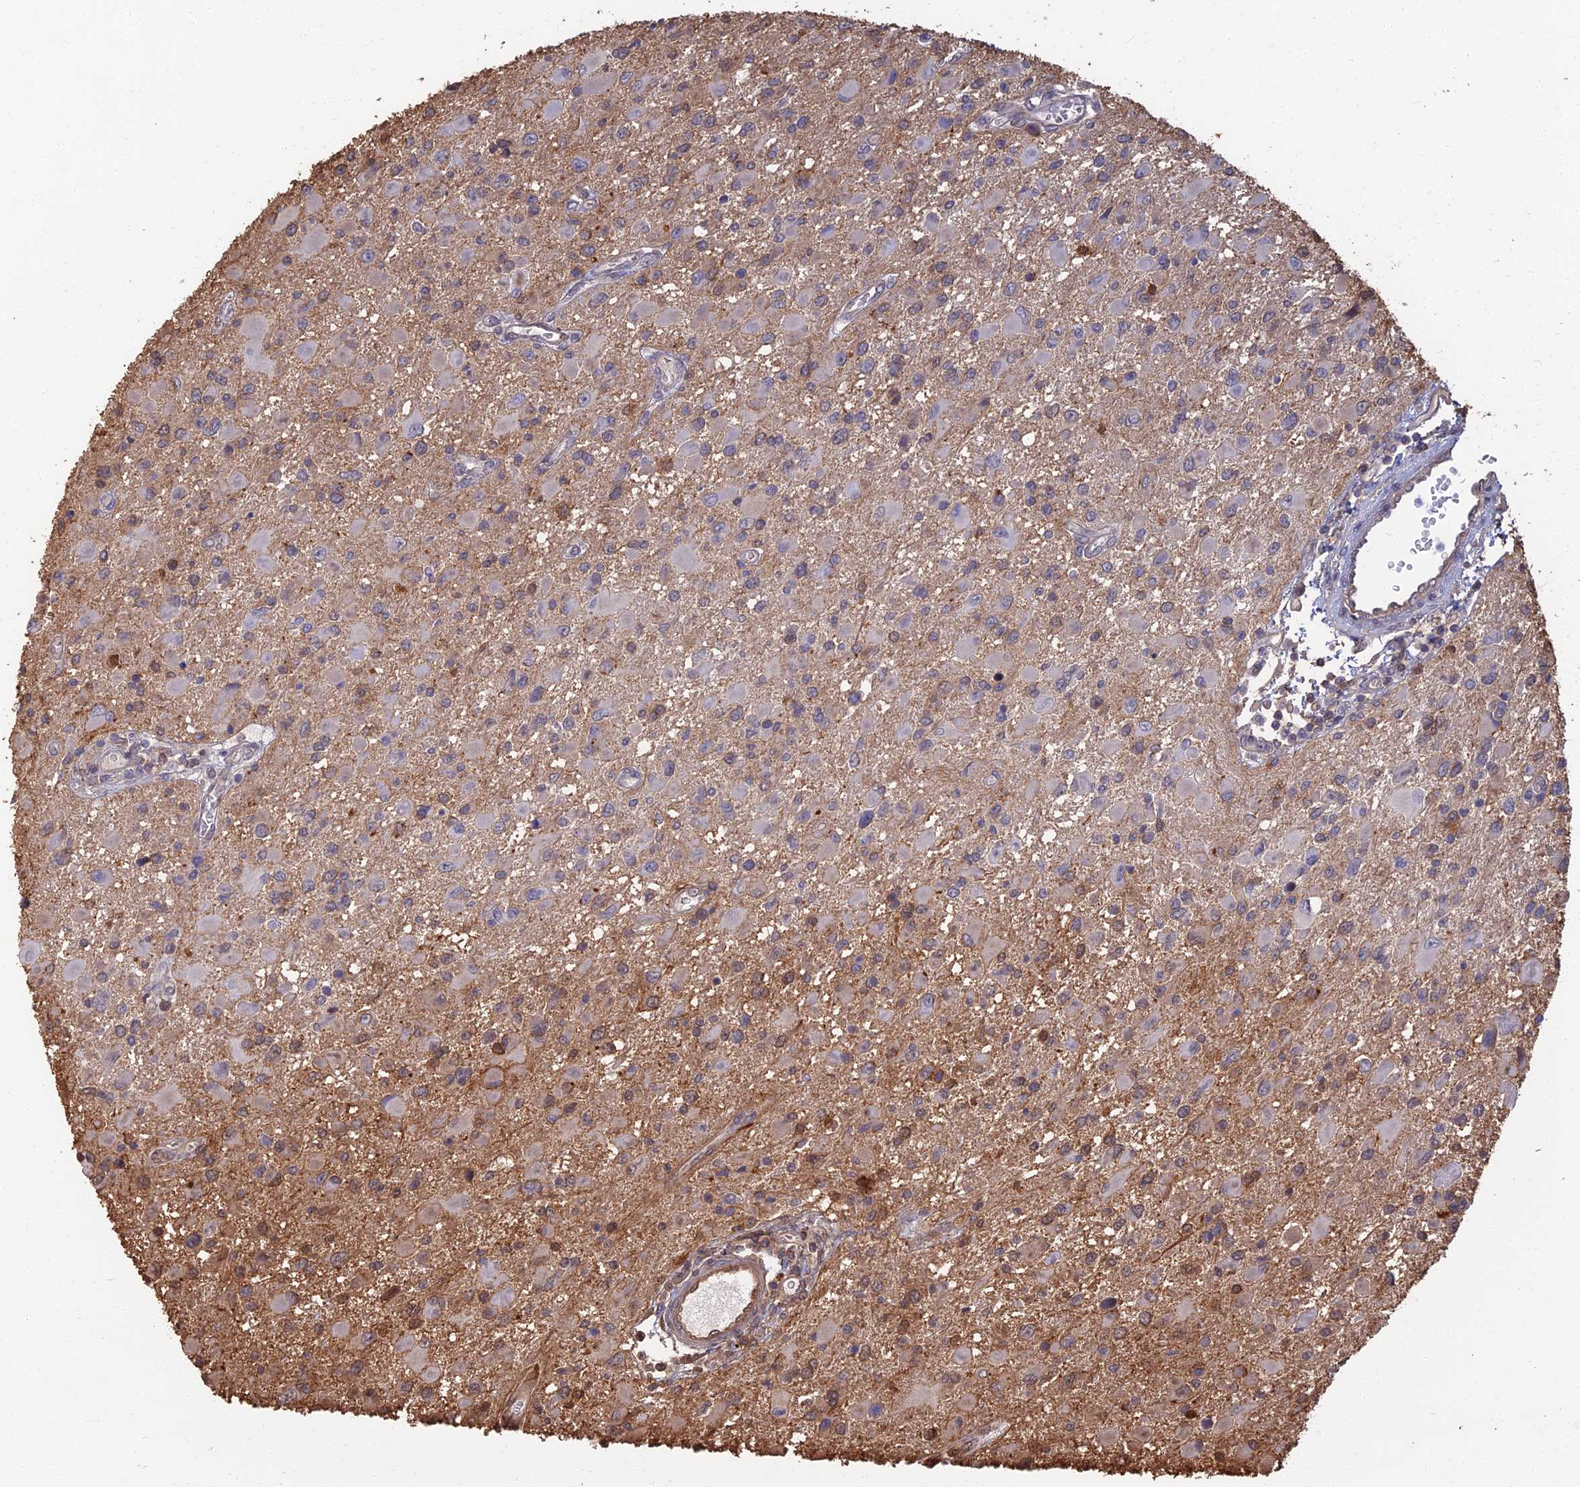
{"staining": {"intensity": "negative", "quantity": "none", "location": "none"}, "tissue": "glioma", "cell_type": "Tumor cells", "image_type": "cancer", "snomed": [{"axis": "morphology", "description": "Glioma, malignant, High grade"}, {"axis": "topography", "description": "Brain"}], "caption": "Malignant glioma (high-grade) was stained to show a protein in brown. There is no significant staining in tumor cells.", "gene": "LRRN3", "patient": {"sex": "male", "age": 53}}